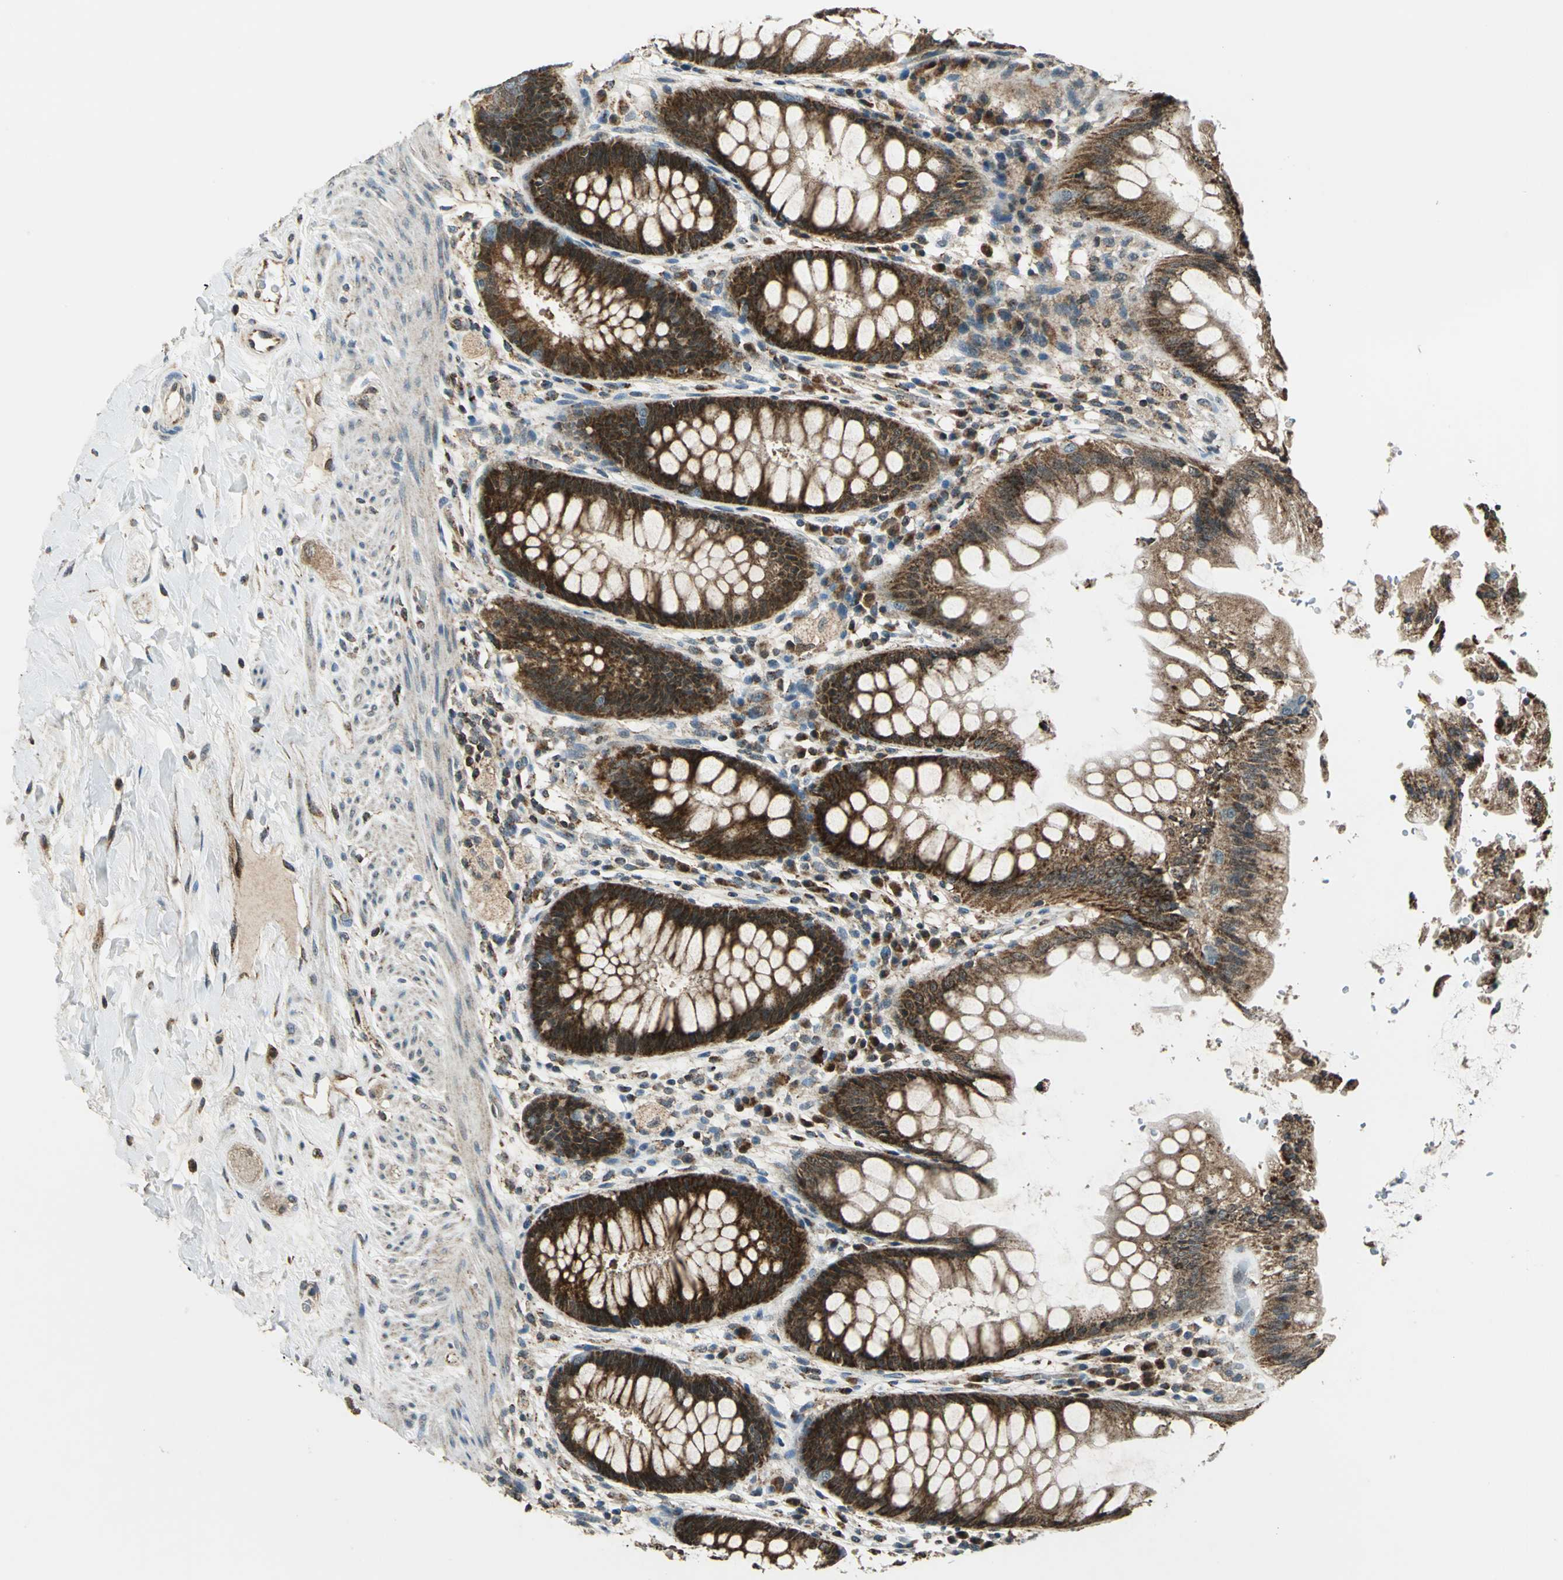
{"staining": {"intensity": "strong", "quantity": ">75%", "location": "cytoplasmic/membranous"}, "tissue": "rectum", "cell_type": "Glandular cells", "image_type": "normal", "snomed": [{"axis": "morphology", "description": "Normal tissue, NOS"}, {"axis": "topography", "description": "Rectum"}], "caption": "Immunohistochemistry of unremarkable human rectum displays high levels of strong cytoplasmic/membranous expression in approximately >75% of glandular cells.", "gene": "NUDT2", "patient": {"sex": "female", "age": 46}}